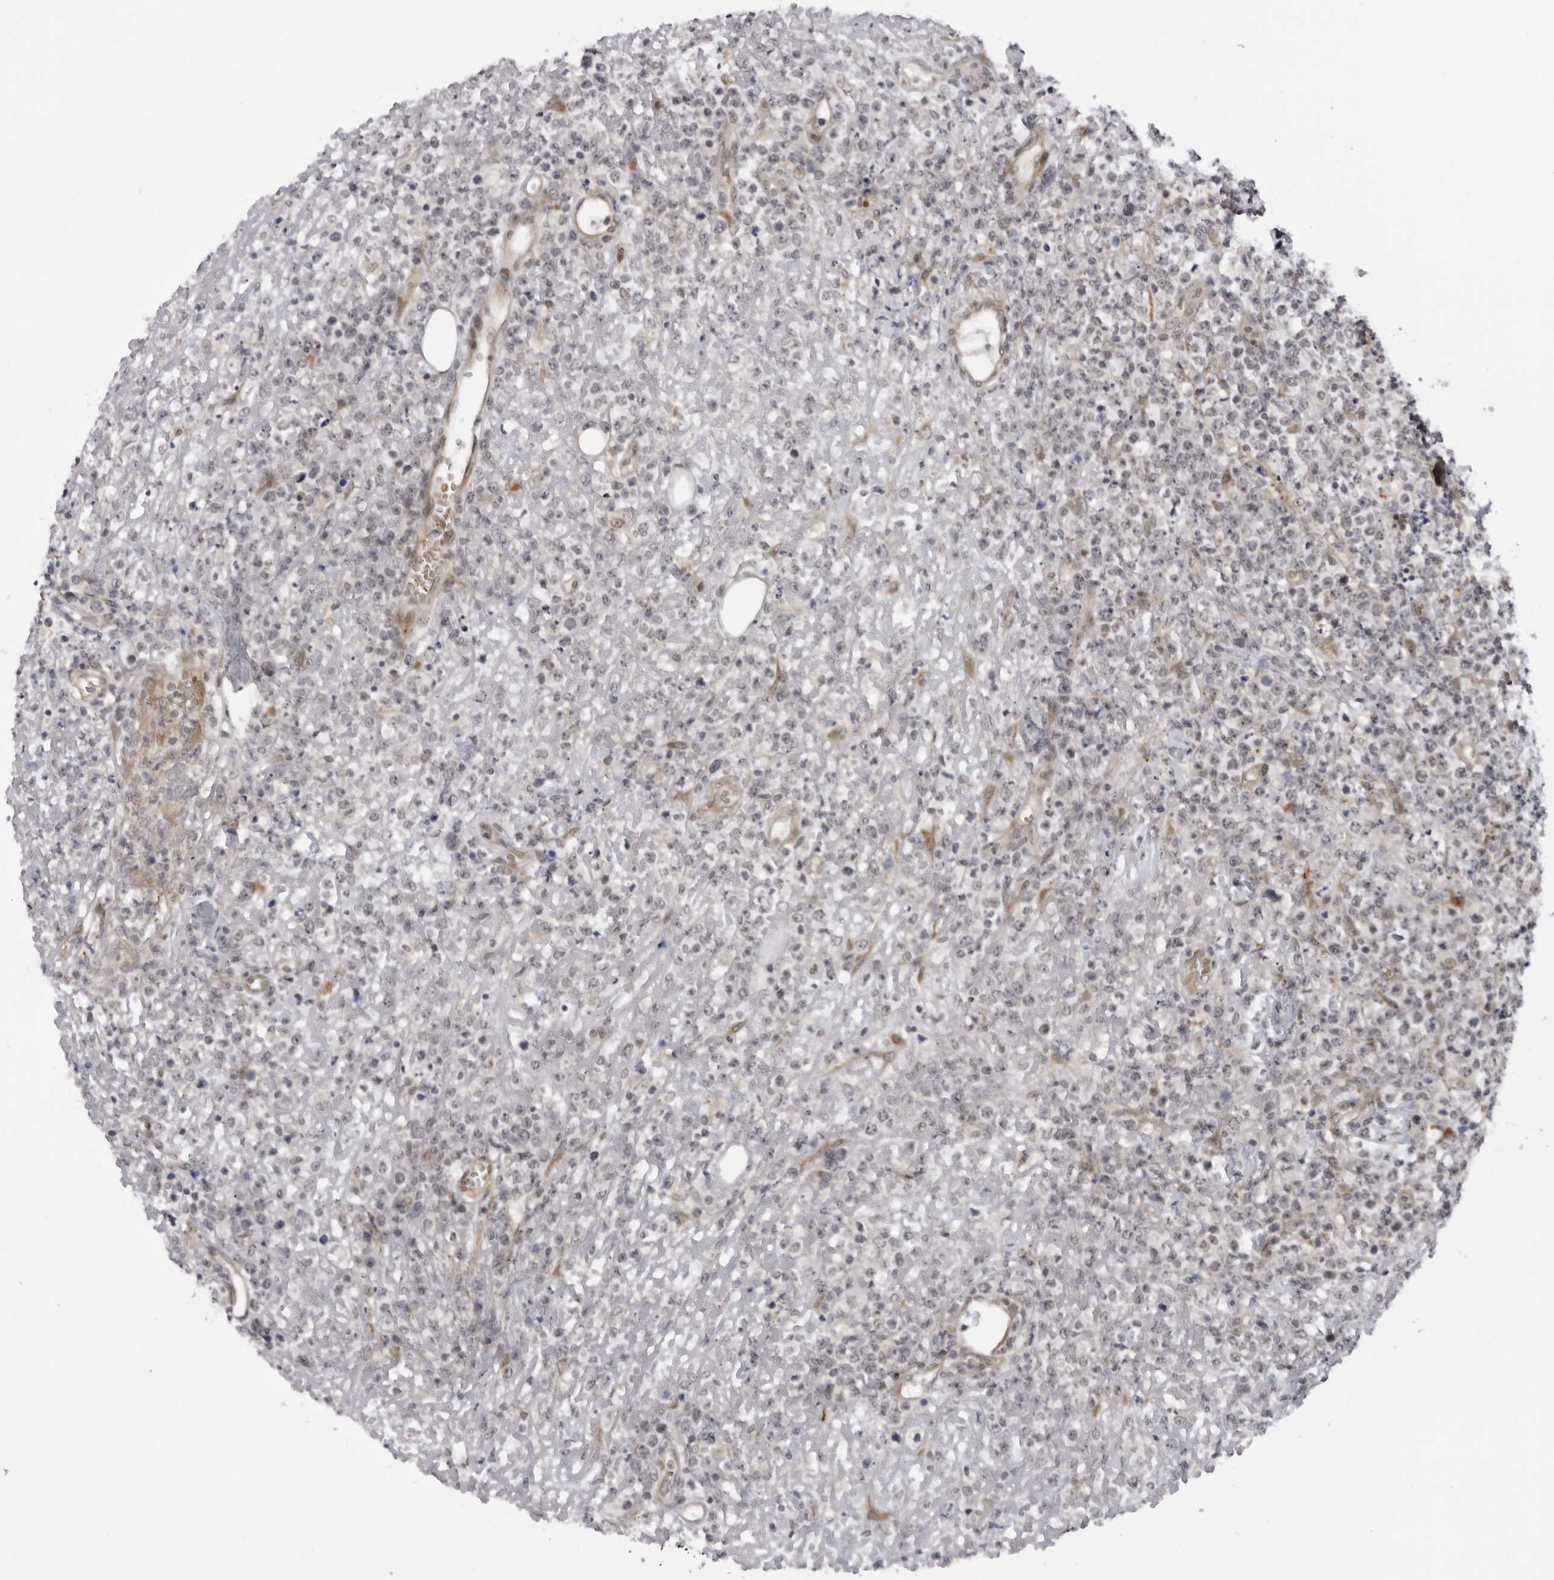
{"staining": {"intensity": "weak", "quantity": ">75%", "location": "nuclear"}, "tissue": "lymphoma", "cell_type": "Tumor cells", "image_type": "cancer", "snomed": [{"axis": "morphology", "description": "Malignant lymphoma, non-Hodgkin's type, High grade"}, {"axis": "topography", "description": "Colon"}], "caption": "IHC image of malignant lymphoma, non-Hodgkin's type (high-grade) stained for a protein (brown), which reveals low levels of weak nuclear staining in approximately >75% of tumor cells.", "gene": "ALPK2", "patient": {"sex": "female", "age": 53}}